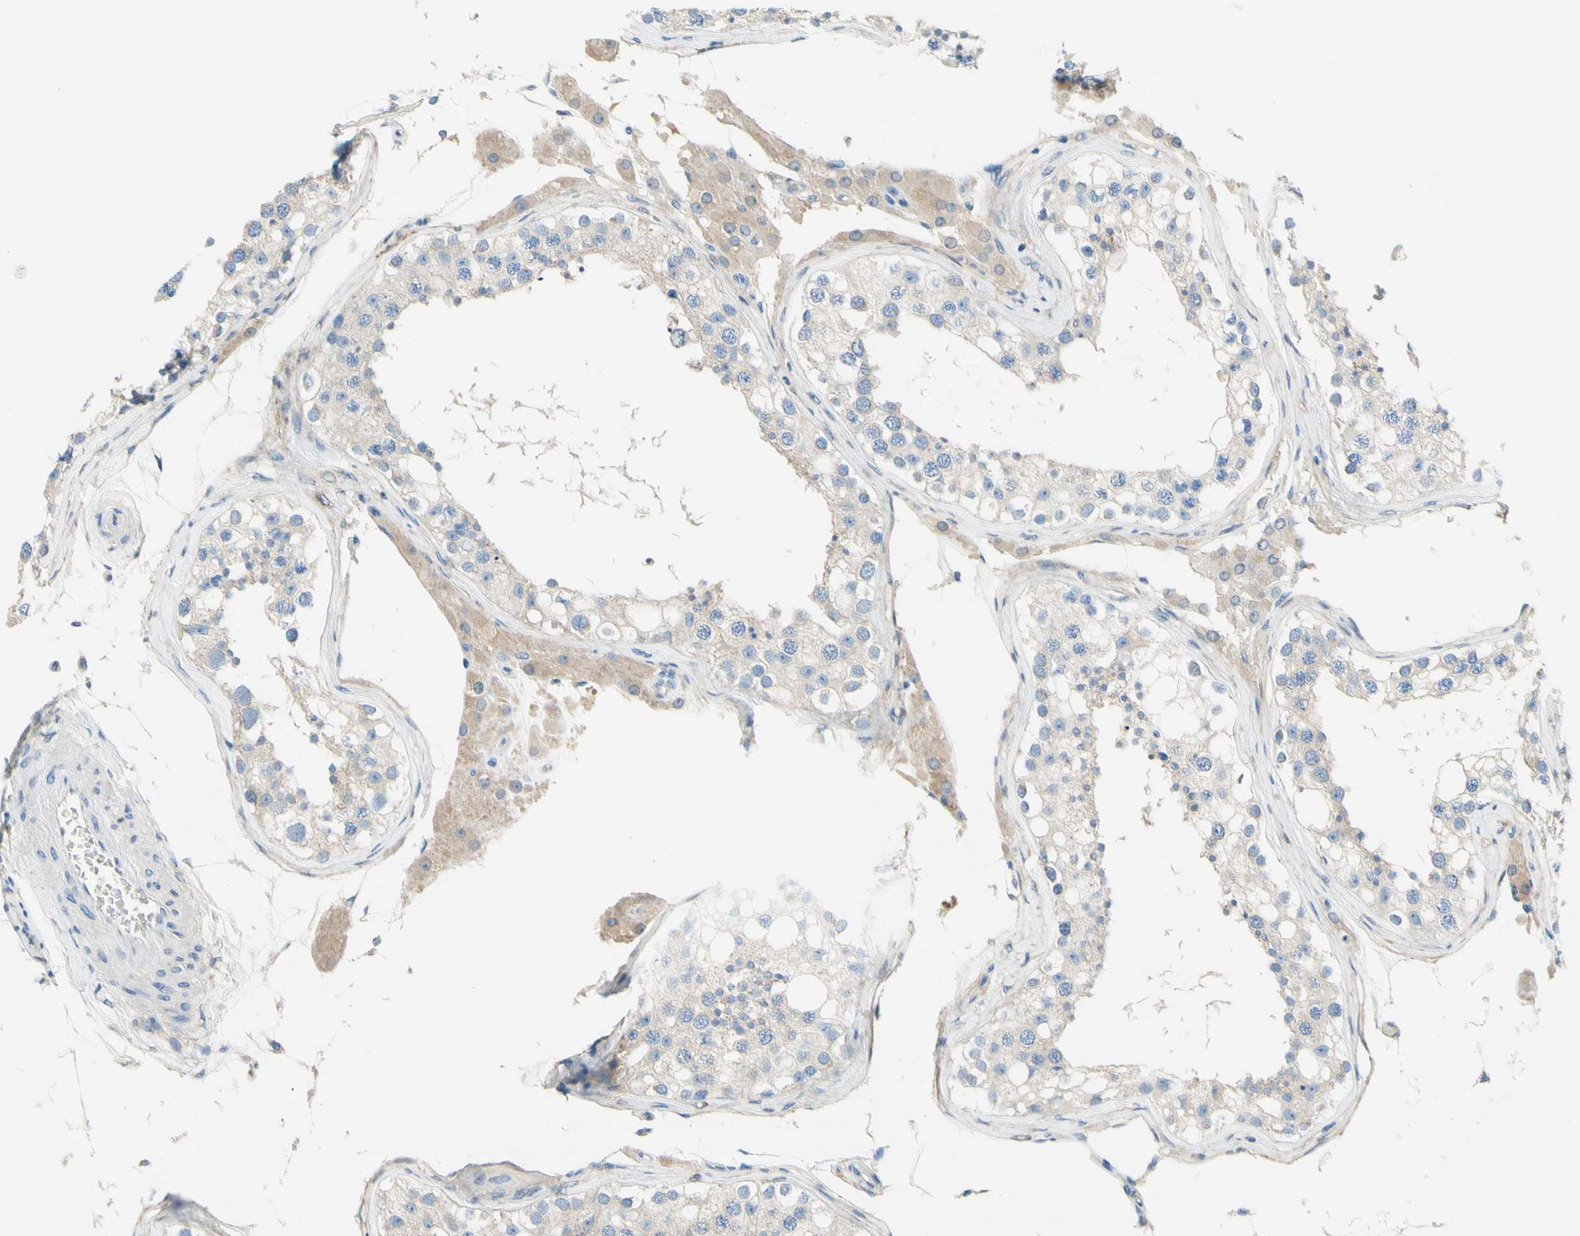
{"staining": {"intensity": "weak", "quantity": ">75%", "location": "cytoplasmic/membranous"}, "tissue": "testis", "cell_type": "Cells in seminiferous ducts", "image_type": "normal", "snomed": [{"axis": "morphology", "description": "Normal tissue, NOS"}, {"axis": "topography", "description": "Testis"}], "caption": "IHC of normal testis displays low levels of weak cytoplasmic/membranous expression in about >75% of cells in seminiferous ducts. Immunohistochemistry stains the protein of interest in brown and the nuclei are stained blue.", "gene": "F3", "patient": {"sex": "male", "age": 68}}